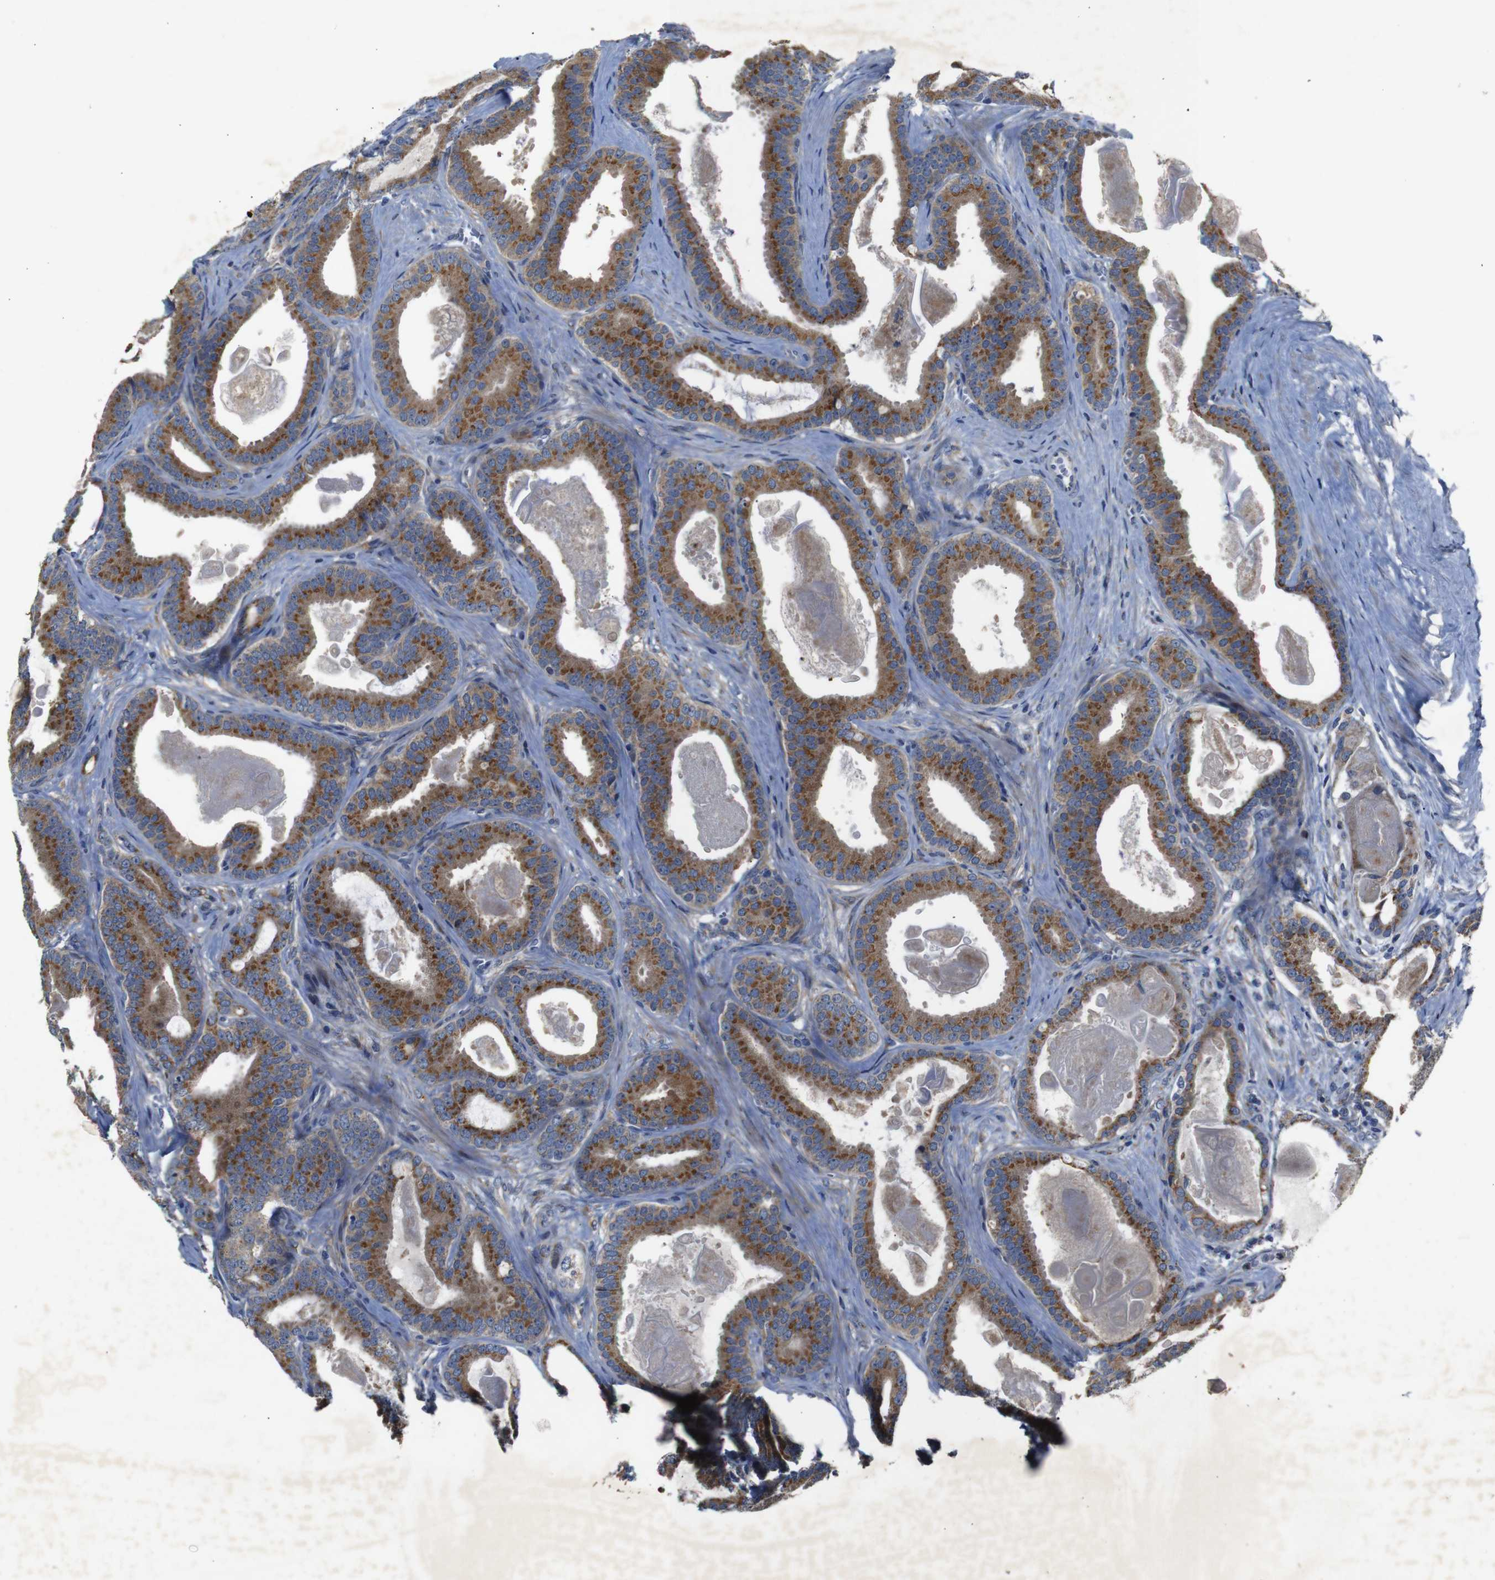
{"staining": {"intensity": "moderate", "quantity": ">75%", "location": "cytoplasmic/membranous"}, "tissue": "prostate cancer", "cell_type": "Tumor cells", "image_type": "cancer", "snomed": [{"axis": "morphology", "description": "Adenocarcinoma, High grade"}, {"axis": "topography", "description": "Prostate"}], "caption": "Immunohistochemical staining of prostate cancer (adenocarcinoma (high-grade)) demonstrates moderate cytoplasmic/membranous protein expression in about >75% of tumor cells. (DAB (3,3'-diaminobenzidine) = brown stain, brightfield microscopy at high magnification).", "gene": "CHST10", "patient": {"sex": "male", "age": 60}}